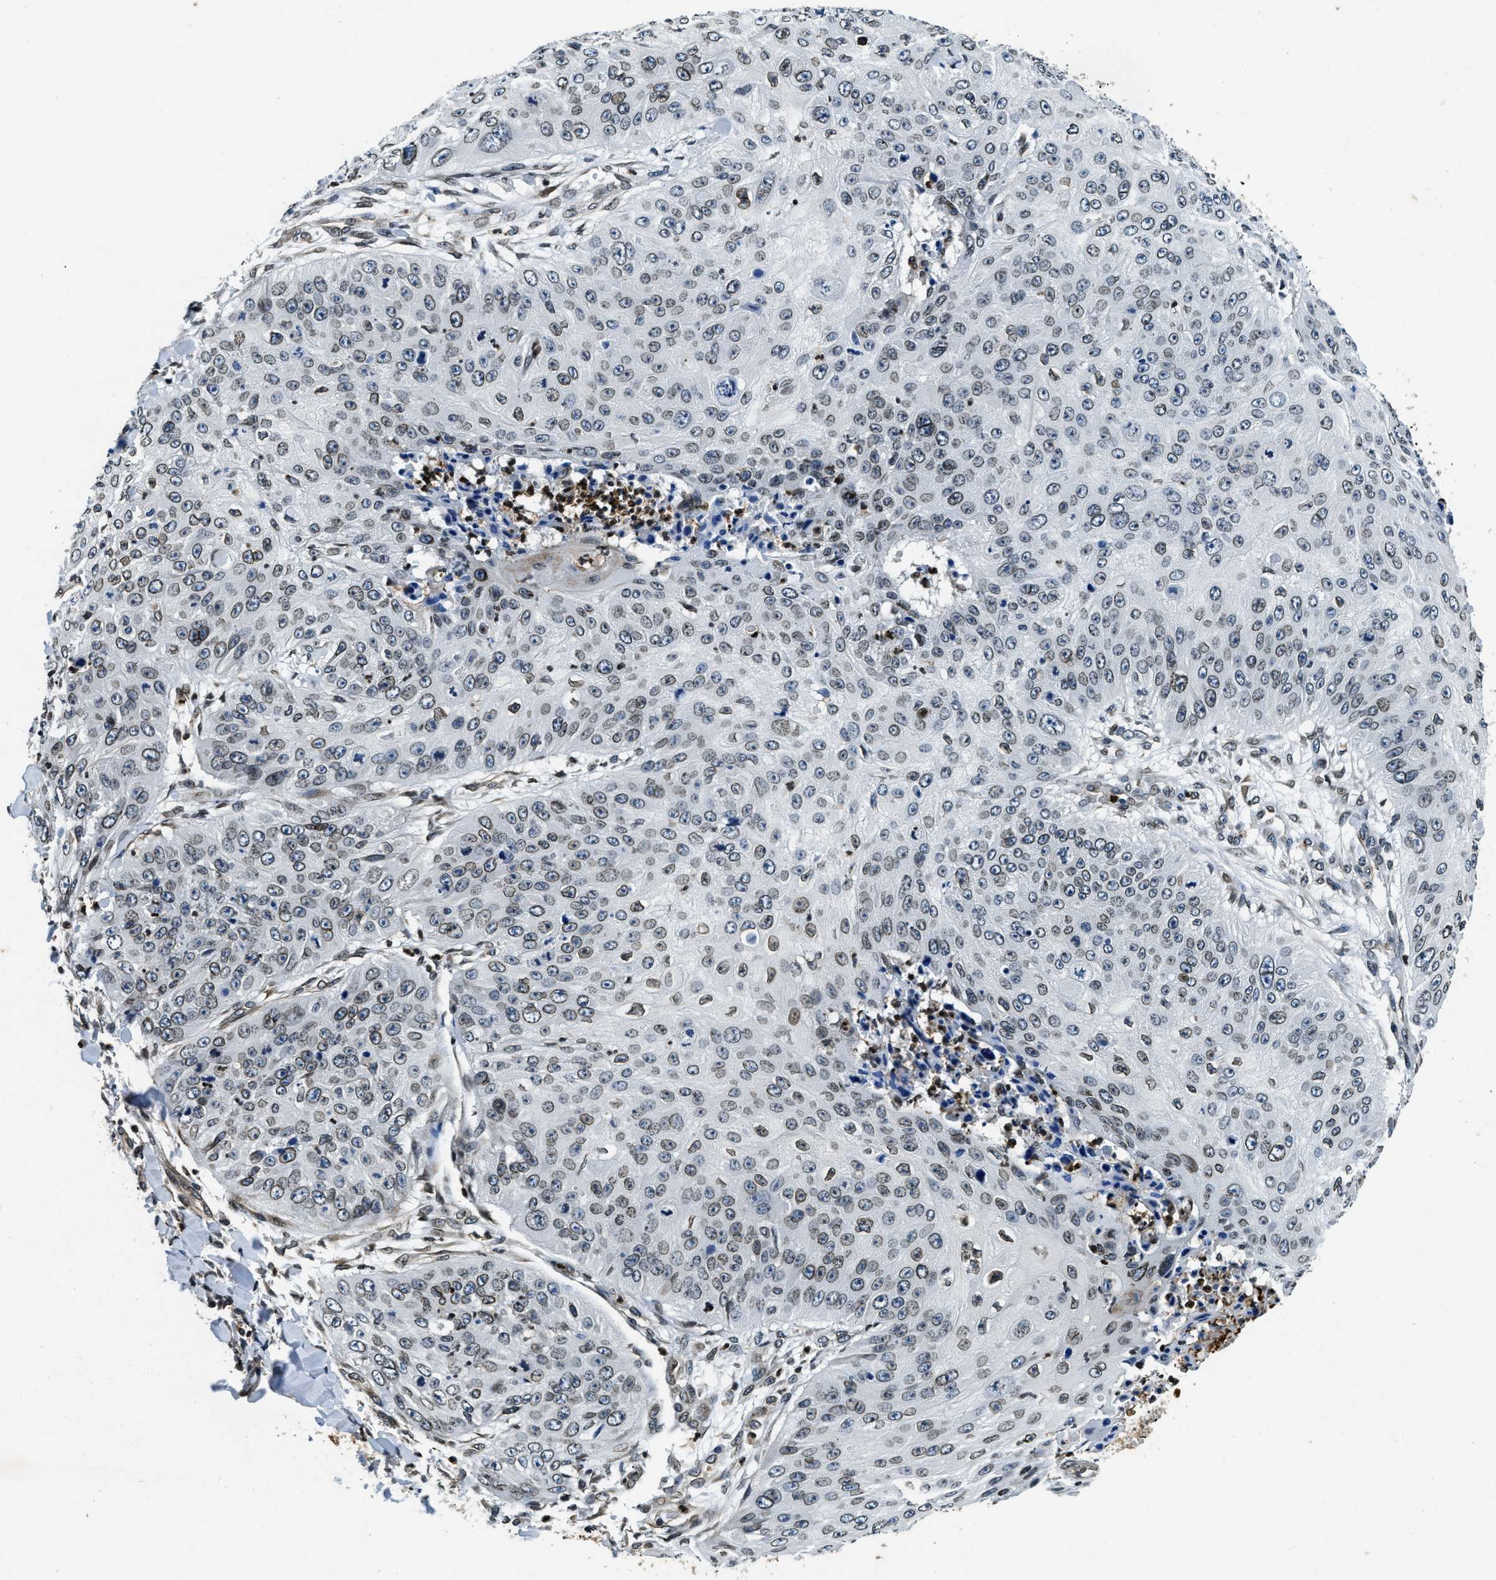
{"staining": {"intensity": "weak", "quantity": ">75%", "location": "cytoplasmic/membranous,nuclear"}, "tissue": "skin cancer", "cell_type": "Tumor cells", "image_type": "cancer", "snomed": [{"axis": "morphology", "description": "Squamous cell carcinoma, NOS"}, {"axis": "topography", "description": "Skin"}], "caption": "Immunohistochemical staining of human skin squamous cell carcinoma shows low levels of weak cytoplasmic/membranous and nuclear protein positivity in approximately >75% of tumor cells.", "gene": "ZC3HC1", "patient": {"sex": "female", "age": 80}}